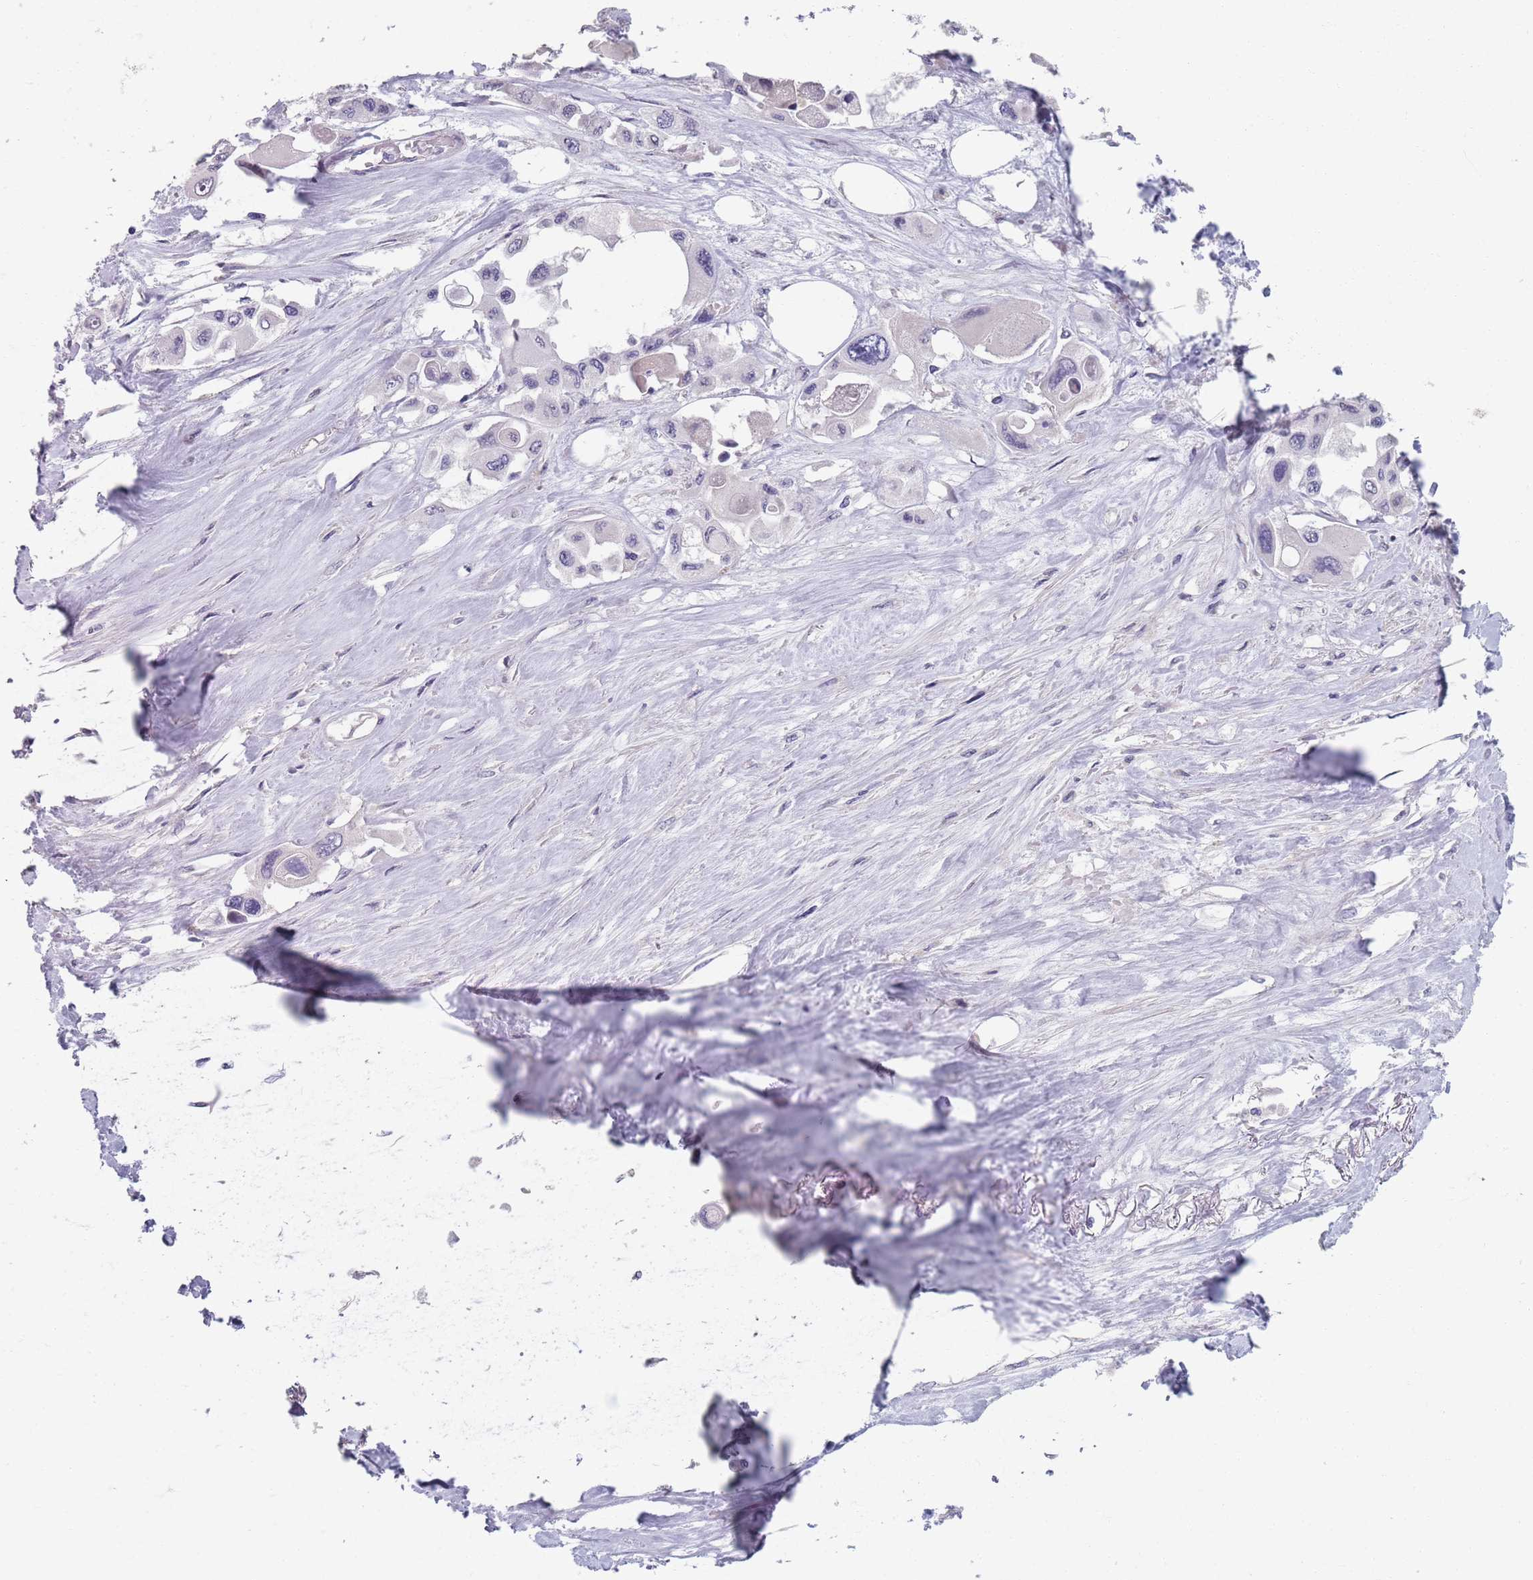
{"staining": {"intensity": "negative", "quantity": "none", "location": "none"}, "tissue": "pancreatic cancer", "cell_type": "Tumor cells", "image_type": "cancer", "snomed": [{"axis": "morphology", "description": "Adenocarcinoma, NOS"}, {"axis": "topography", "description": "Pancreas"}], "caption": "High magnification brightfield microscopy of pancreatic adenocarcinoma stained with DAB (3,3'-diaminobenzidine) (brown) and counterstained with hematoxylin (blue): tumor cells show no significant expression.", "gene": "SAMD1", "patient": {"sex": "male", "age": 92}}